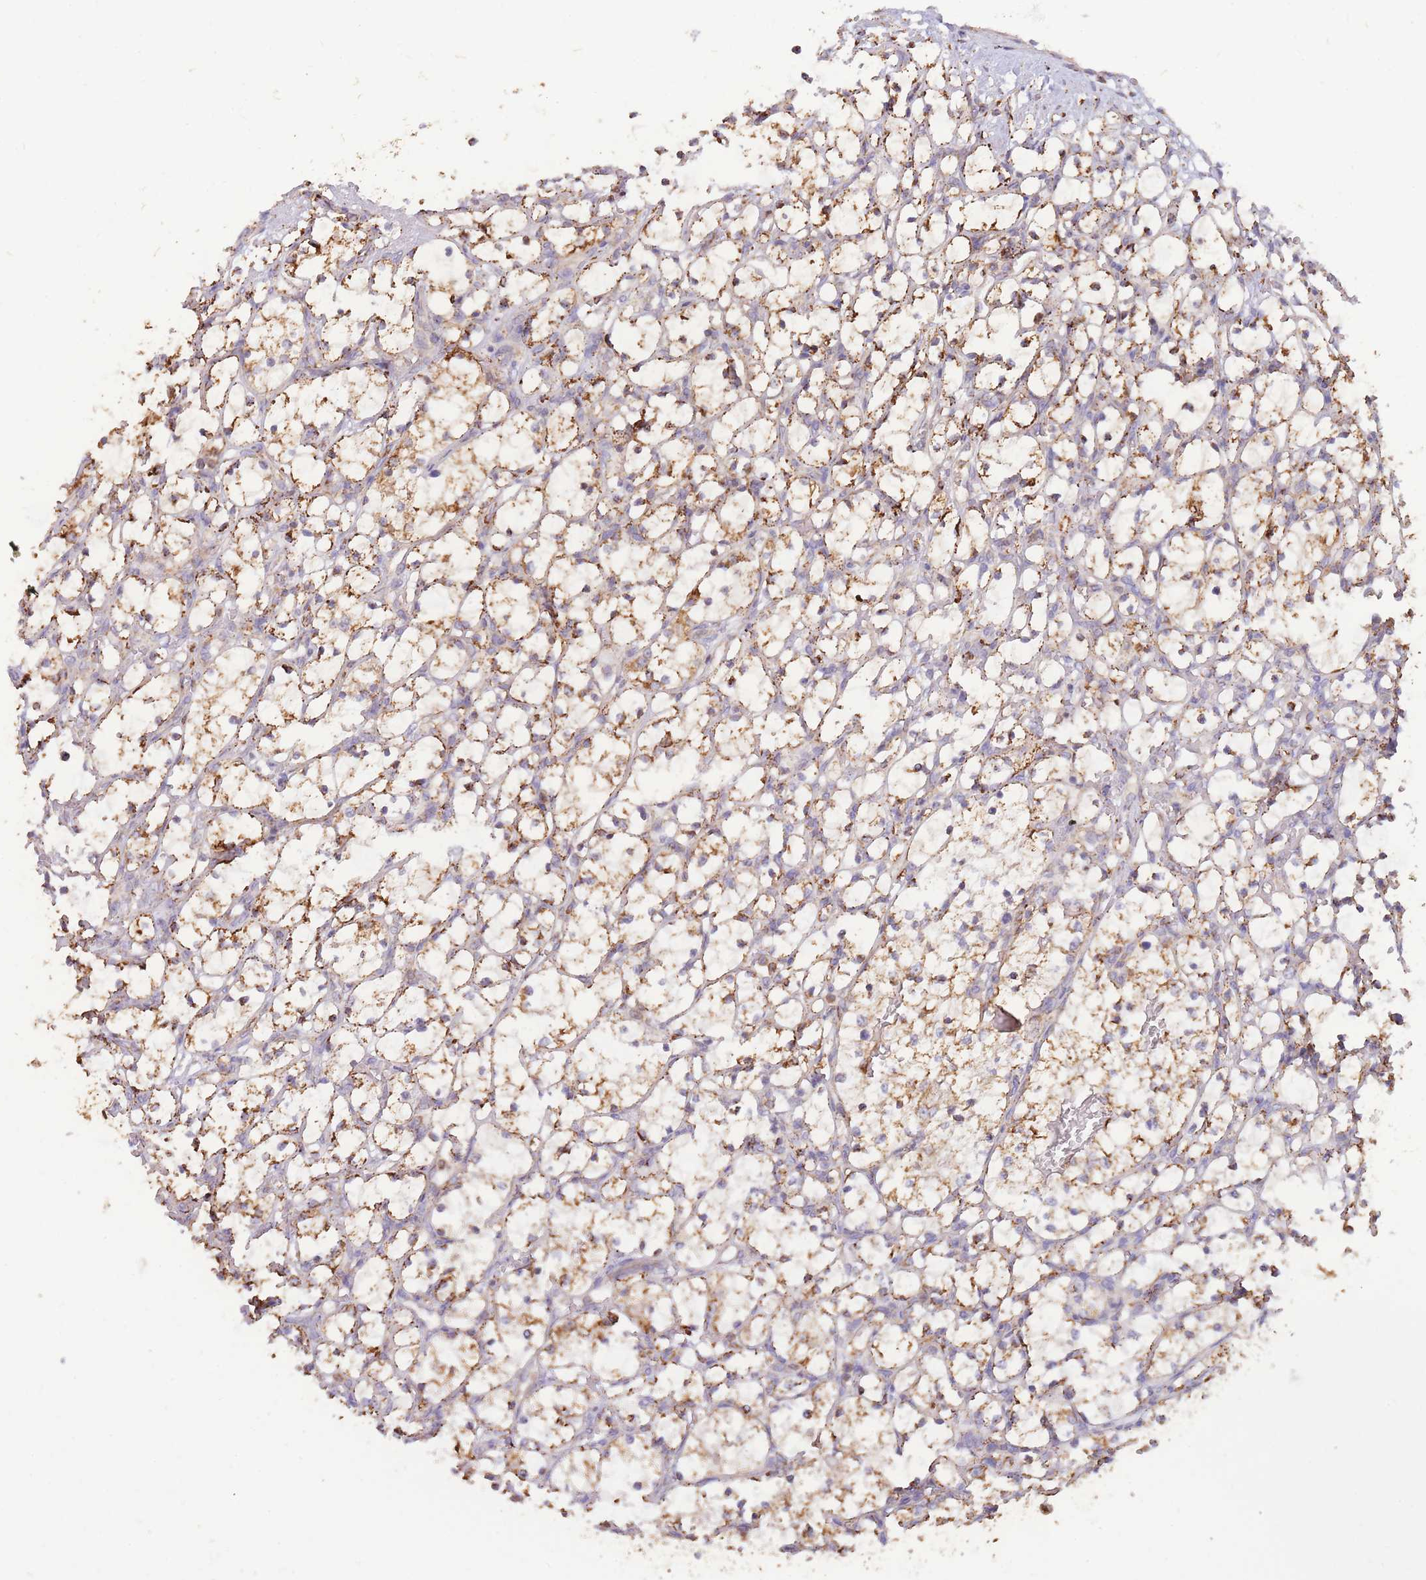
{"staining": {"intensity": "weak", "quantity": ">75%", "location": "cytoplasmic/membranous"}, "tissue": "renal cancer", "cell_type": "Tumor cells", "image_type": "cancer", "snomed": [{"axis": "morphology", "description": "Adenocarcinoma, NOS"}, {"axis": "topography", "description": "Kidney"}], "caption": "There is low levels of weak cytoplasmic/membranous positivity in tumor cells of renal cancer (adenocarcinoma), as demonstrated by immunohistochemical staining (brown color).", "gene": "MRPL17", "patient": {"sex": "female", "age": 69}}